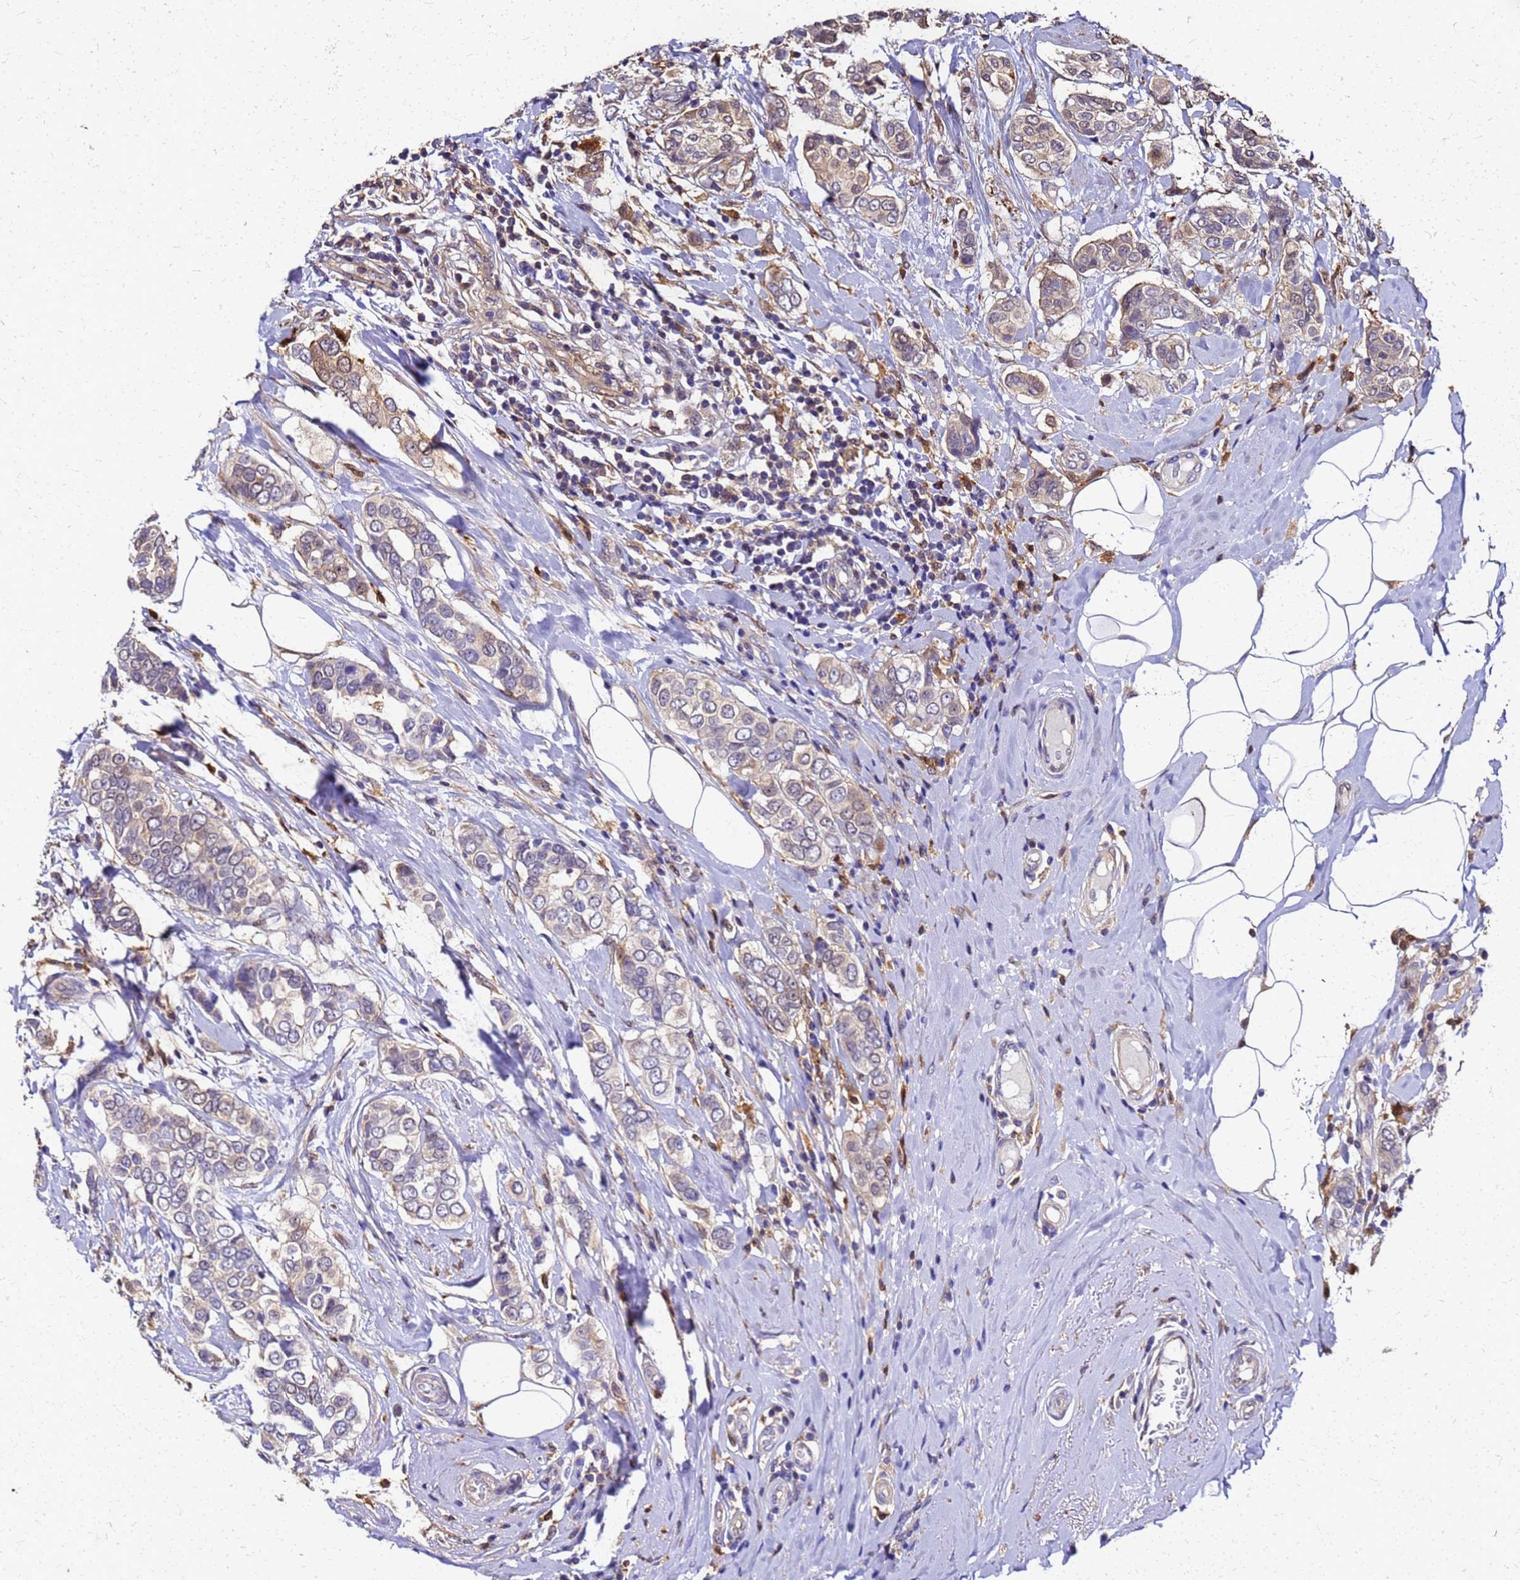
{"staining": {"intensity": "weak", "quantity": "<25%", "location": "cytoplasmic/membranous"}, "tissue": "breast cancer", "cell_type": "Tumor cells", "image_type": "cancer", "snomed": [{"axis": "morphology", "description": "Lobular carcinoma"}, {"axis": "topography", "description": "Breast"}], "caption": "This is a image of IHC staining of breast lobular carcinoma, which shows no positivity in tumor cells.", "gene": "S100A11", "patient": {"sex": "female", "age": 51}}